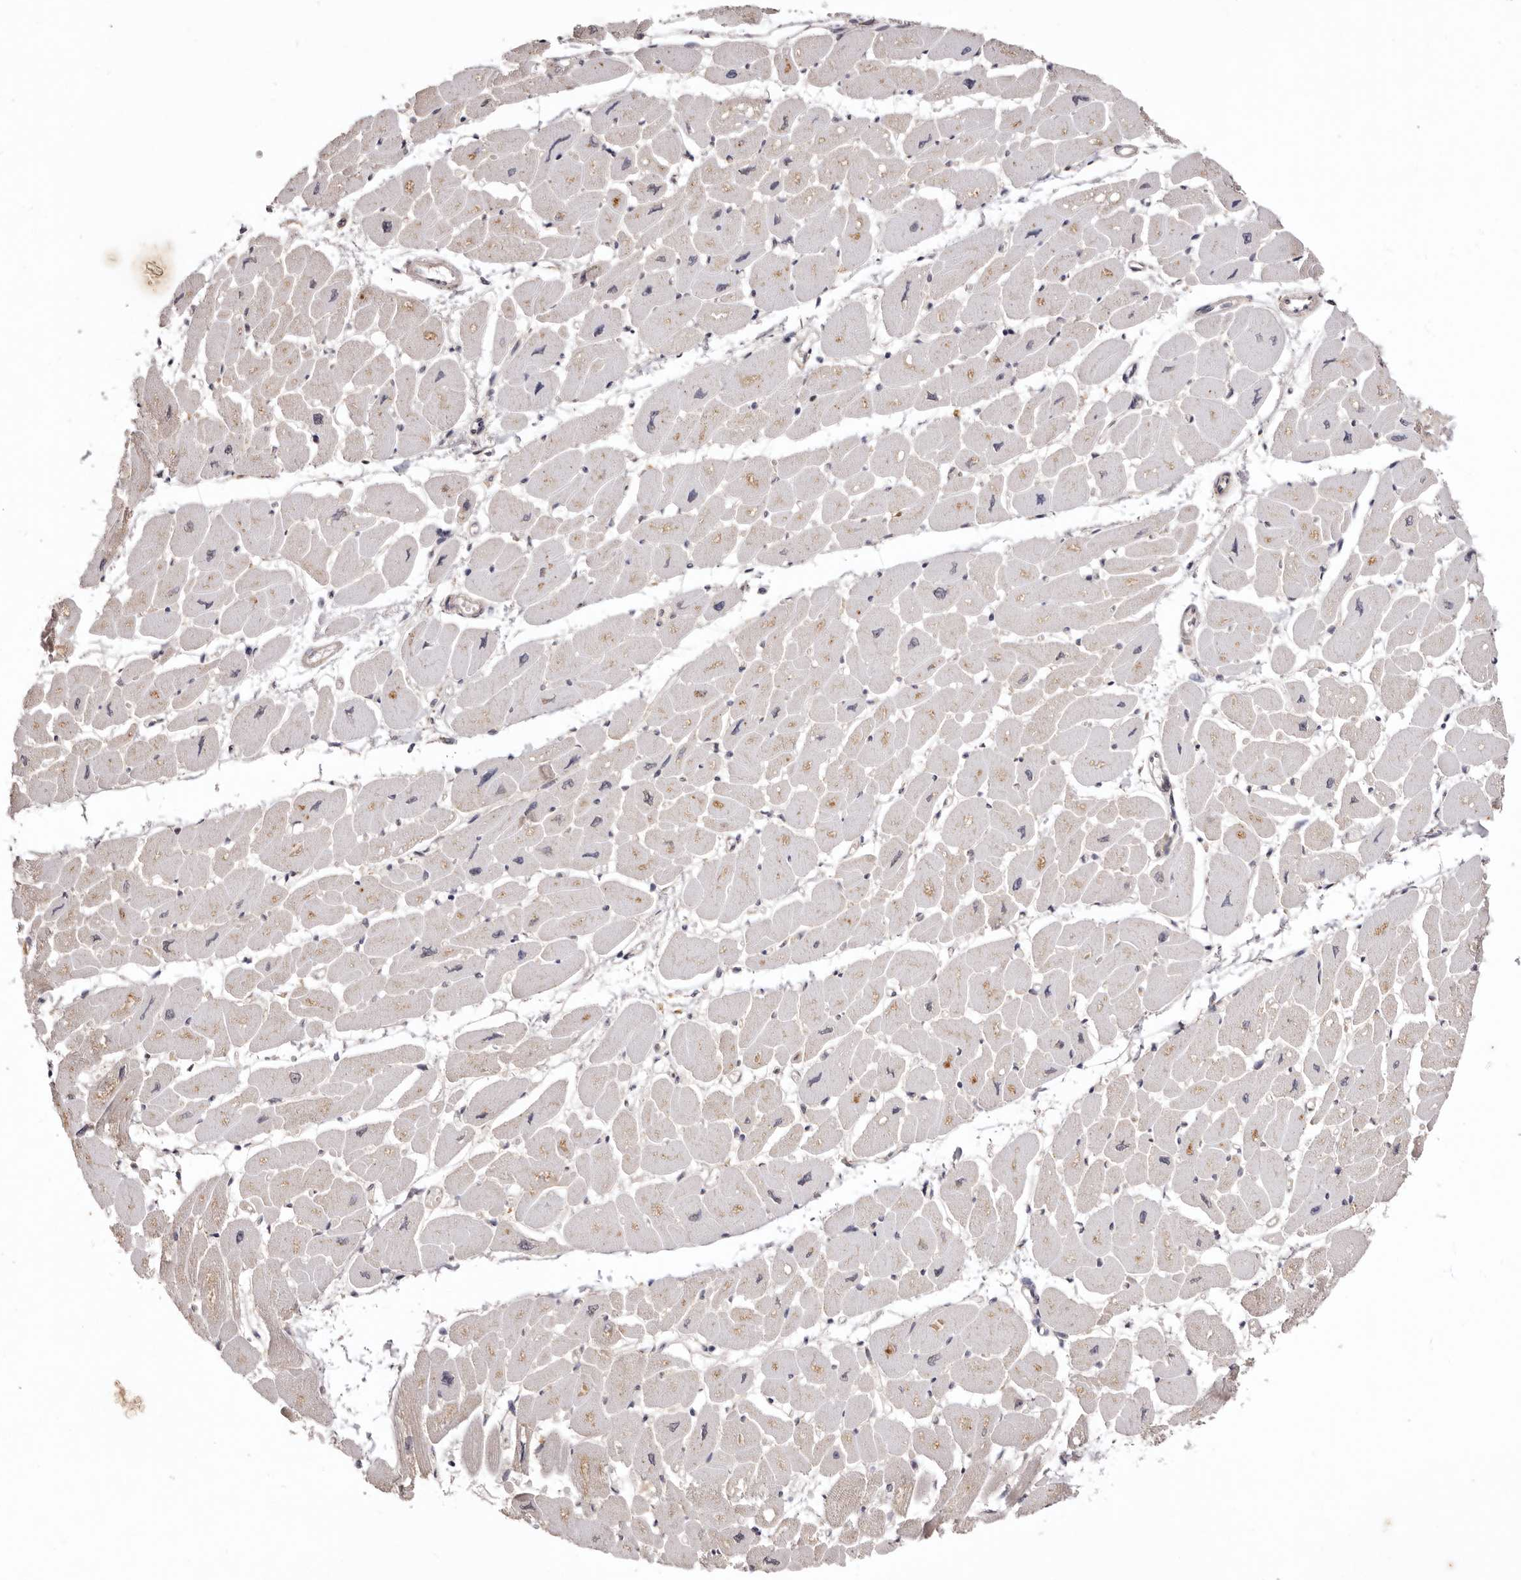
{"staining": {"intensity": "moderate", "quantity": "25%-75%", "location": "cytoplasmic/membranous,nuclear"}, "tissue": "heart muscle", "cell_type": "Cardiomyocytes", "image_type": "normal", "snomed": [{"axis": "morphology", "description": "Normal tissue, NOS"}, {"axis": "topography", "description": "Heart"}], "caption": "A high-resolution image shows immunohistochemistry (IHC) staining of normal heart muscle, which shows moderate cytoplasmic/membranous,nuclear positivity in approximately 25%-75% of cardiomyocytes.", "gene": "NOTCH1", "patient": {"sex": "female", "age": 54}}